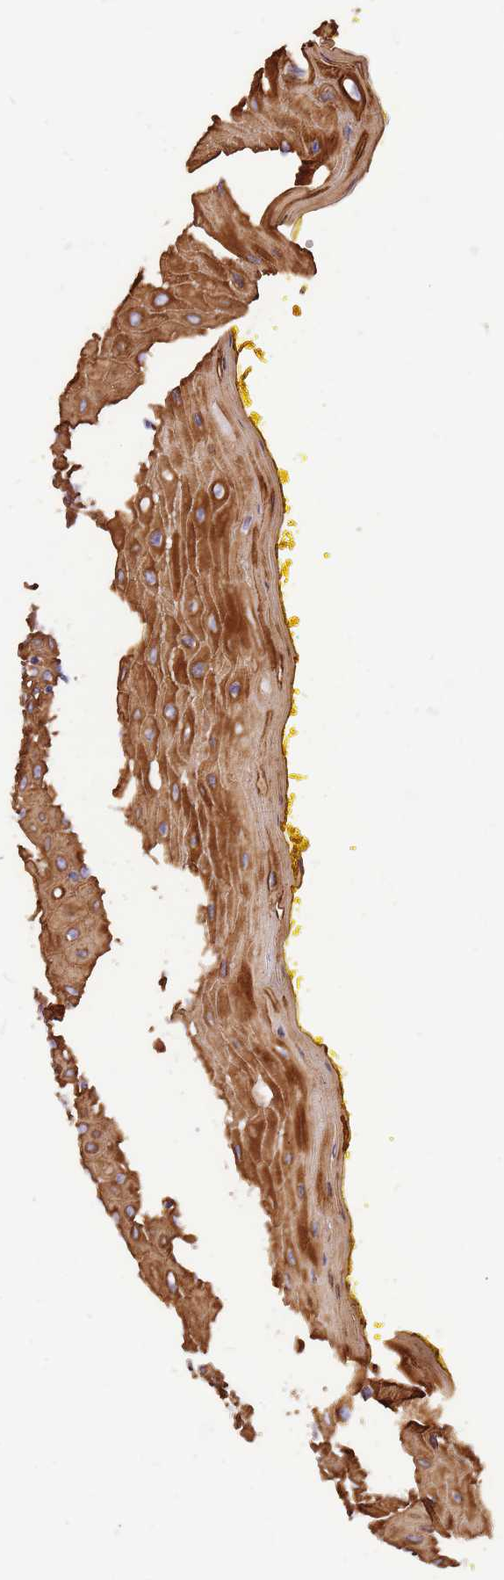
{"staining": {"intensity": "strong", "quantity": ">75%", "location": "cytoplasmic/membranous"}, "tissue": "oral mucosa", "cell_type": "Squamous epithelial cells", "image_type": "normal", "snomed": [{"axis": "morphology", "description": "Normal tissue, NOS"}, {"axis": "morphology", "description": "Squamous cell carcinoma, NOS"}, {"axis": "topography", "description": "Oral tissue"}, {"axis": "topography", "description": "Head-Neck"}], "caption": "DAB immunohistochemical staining of normal oral mucosa reveals strong cytoplasmic/membranous protein positivity in approximately >75% of squamous epithelial cells.", "gene": "R3HDM4", "patient": {"sex": "female", "age": 70}}